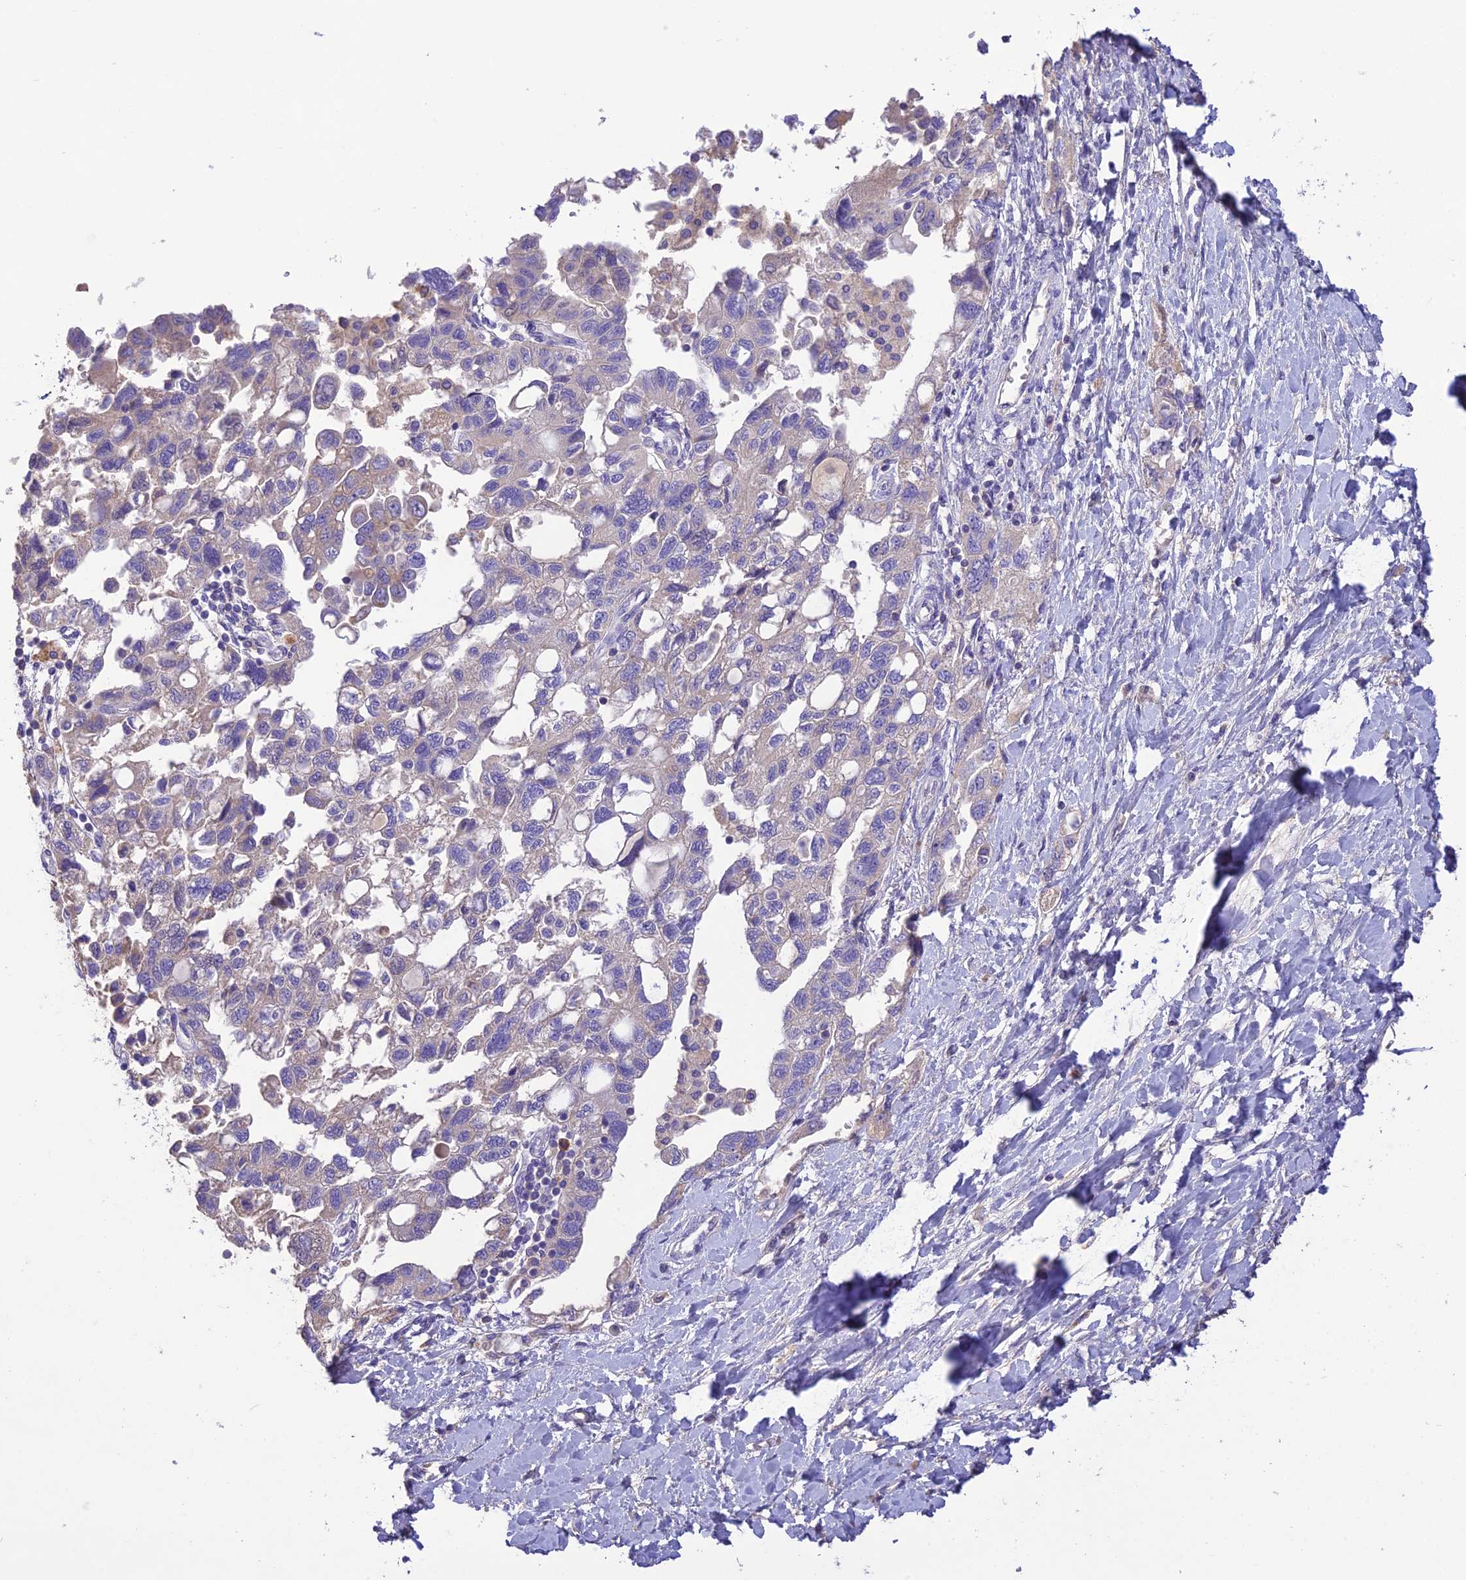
{"staining": {"intensity": "weak", "quantity": "<25%", "location": "cytoplasmic/membranous"}, "tissue": "ovarian cancer", "cell_type": "Tumor cells", "image_type": "cancer", "snomed": [{"axis": "morphology", "description": "Carcinoma, NOS"}, {"axis": "morphology", "description": "Cystadenocarcinoma, serous, NOS"}, {"axis": "topography", "description": "Ovary"}], "caption": "Human ovarian serous cystadenocarcinoma stained for a protein using IHC shows no staining in tumor cells.", "gene": "SFT2D2", "patient": {"sex": "female", "age": 69}}